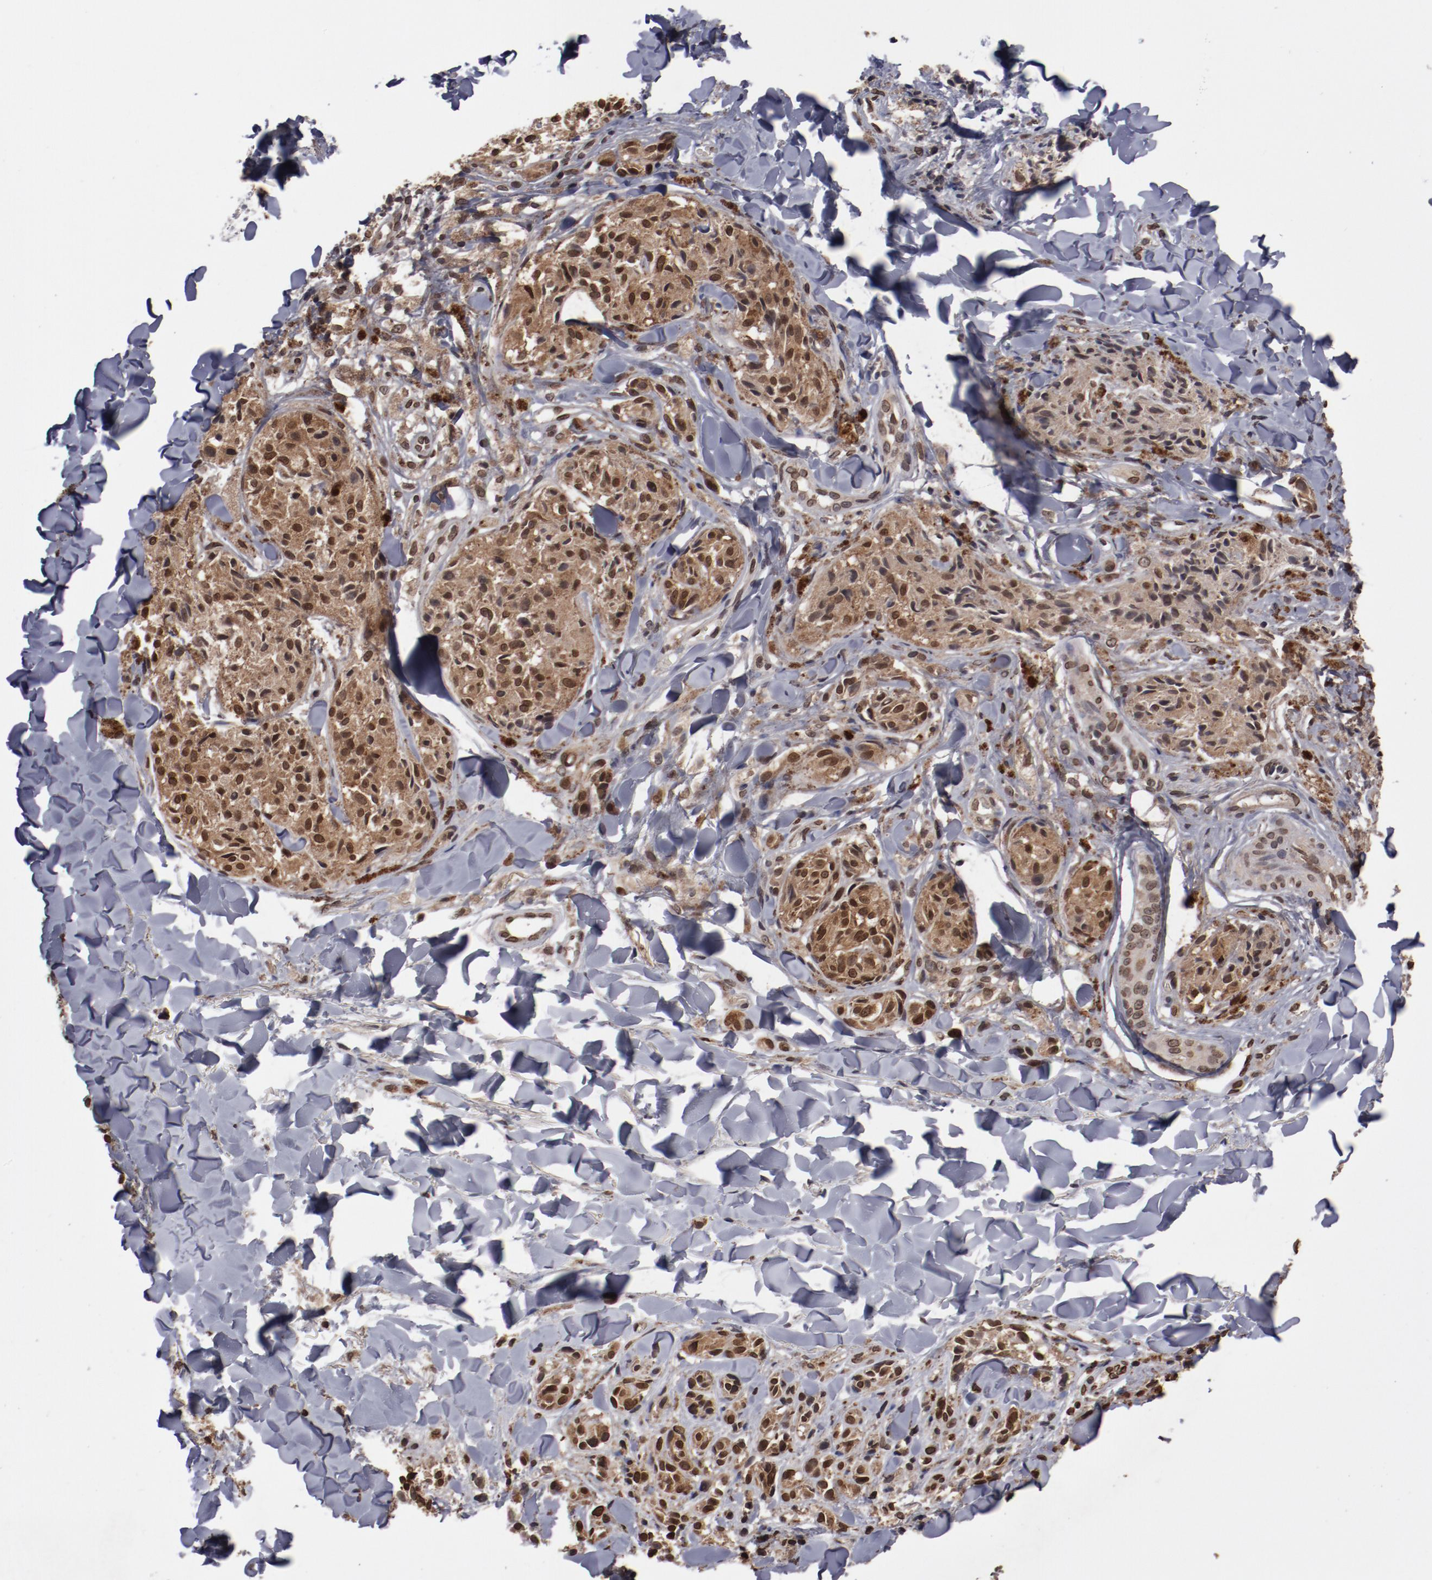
{"staining": {"intensity": "moderate", "quantity": ">75%", "location": "cytoplasmic/membranous,nuclear"}, "tissue": "melanoma", "cell_type": "Tumor cells", "image_type": "cancer", "snomed": [{"axis": "morphology", "description": "Malignant melanoma, Metastatic site"}, {"axis": "topography", "description": "Skin"}], "caption": "Immunohistochemical staining of human malignant melanoma (metastatic site) displays moderate cytoplasmic/membranous and nuclear protein positivity in approximately >75% of tumor cells. The staining was performed using DAB, with brown indicating positive protein expression. Nuclei are stained blue with hematoxylin.", "gene": "AKT1", "patient": {"sex": "female", "age": 66}}